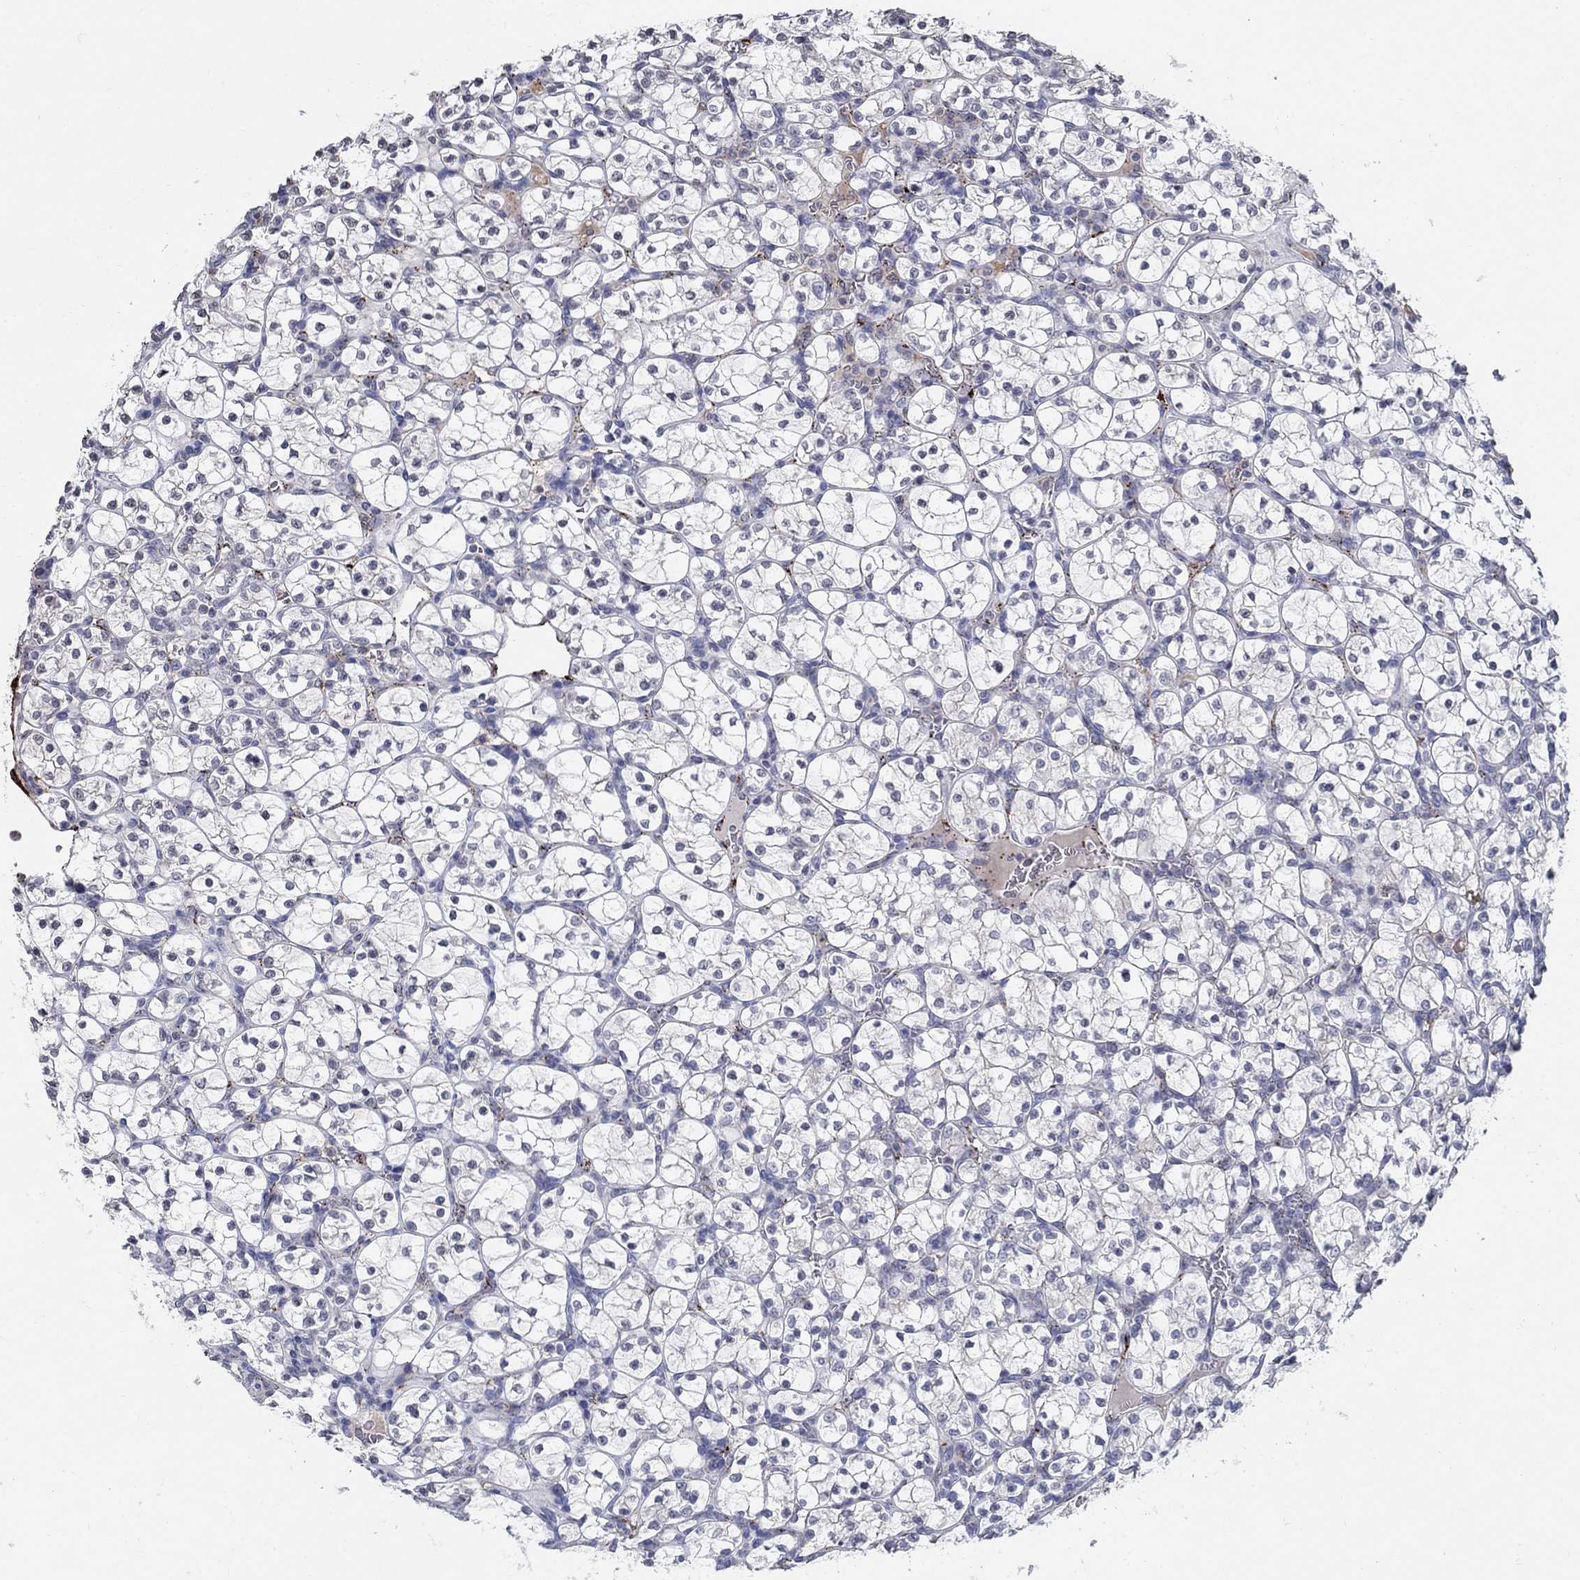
{"staining": {"intensity": "negative", "quantity": "none", "location": "none"}, "tissue": "renal cancer", "cell_type": "Tumor cells", "image_type": "cancer", "snomed": [{"axis": "morphology", "description": "Adenocarcinoma, NOS"}, {"axis": "topography", "description": "Kidney"}], "caption": "Photomicrograph shows no protein expression in tumor cells of renal cancer tissue.", "gene": "TINAG", "patient": {"sex": "female", "age": 89}}